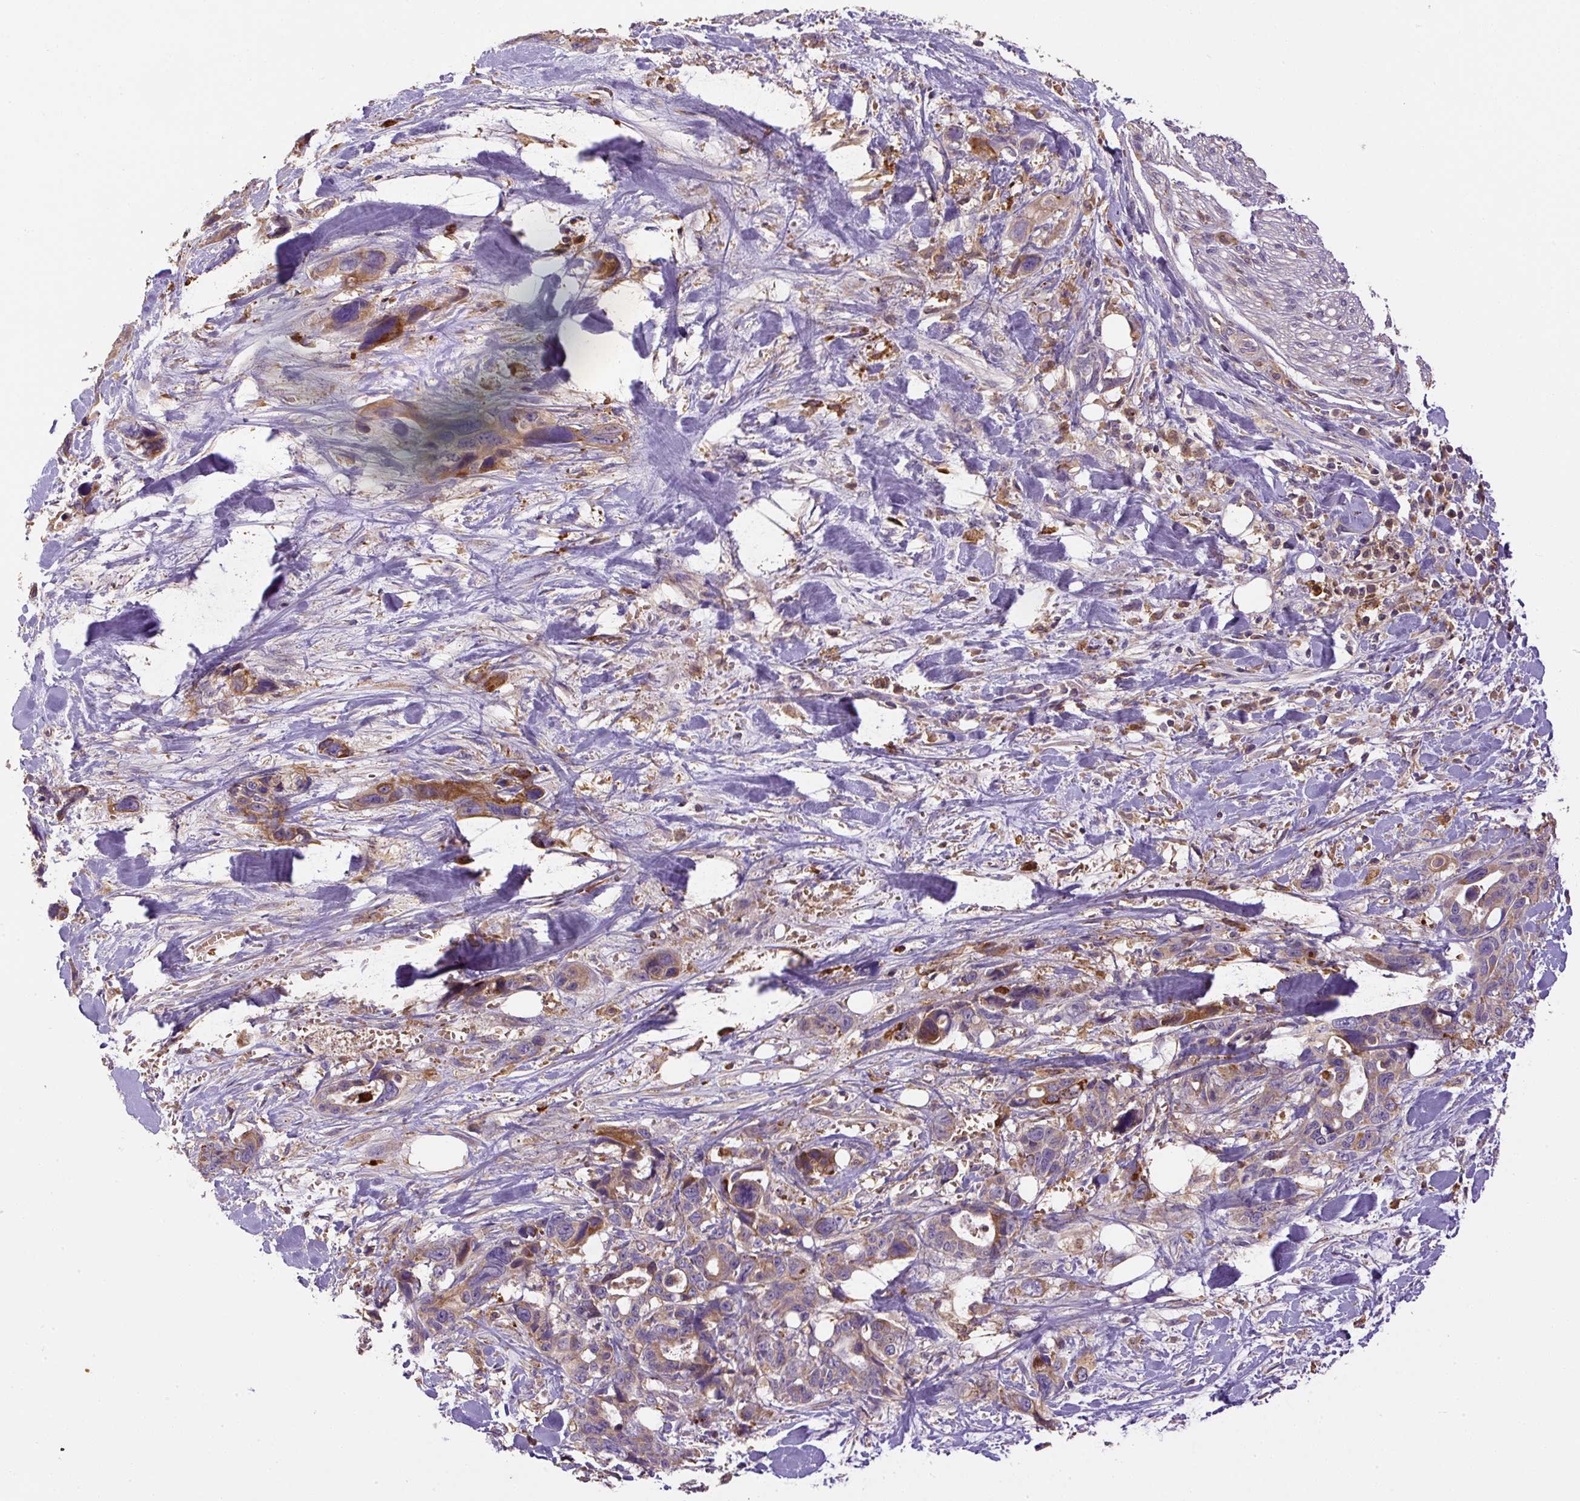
{"staining": {"intensity": "moderate", "quantity": "<25%", "location": "cytoplasmic/membranous"}, "tissue": "pancreatic cancer", "cell_type": "Tumor cells", "image_type": "cancer", "snomed": [{"axis": "morphology", "description": "Adenocarcinoma, NOS"}, {"axis": "topography", "description": "Pancreas"}], "caption": "Immunohistochemistry photomicrograph of human pancreatic cancer (adenocarcinoma) stained for a protein (brown), which reveals low levels of moderate cytoplasmic/membranous positivity in about <25% of tumor cells.", "gene": "DAPK1", "patient": {"sex": "male", "age": 46}}